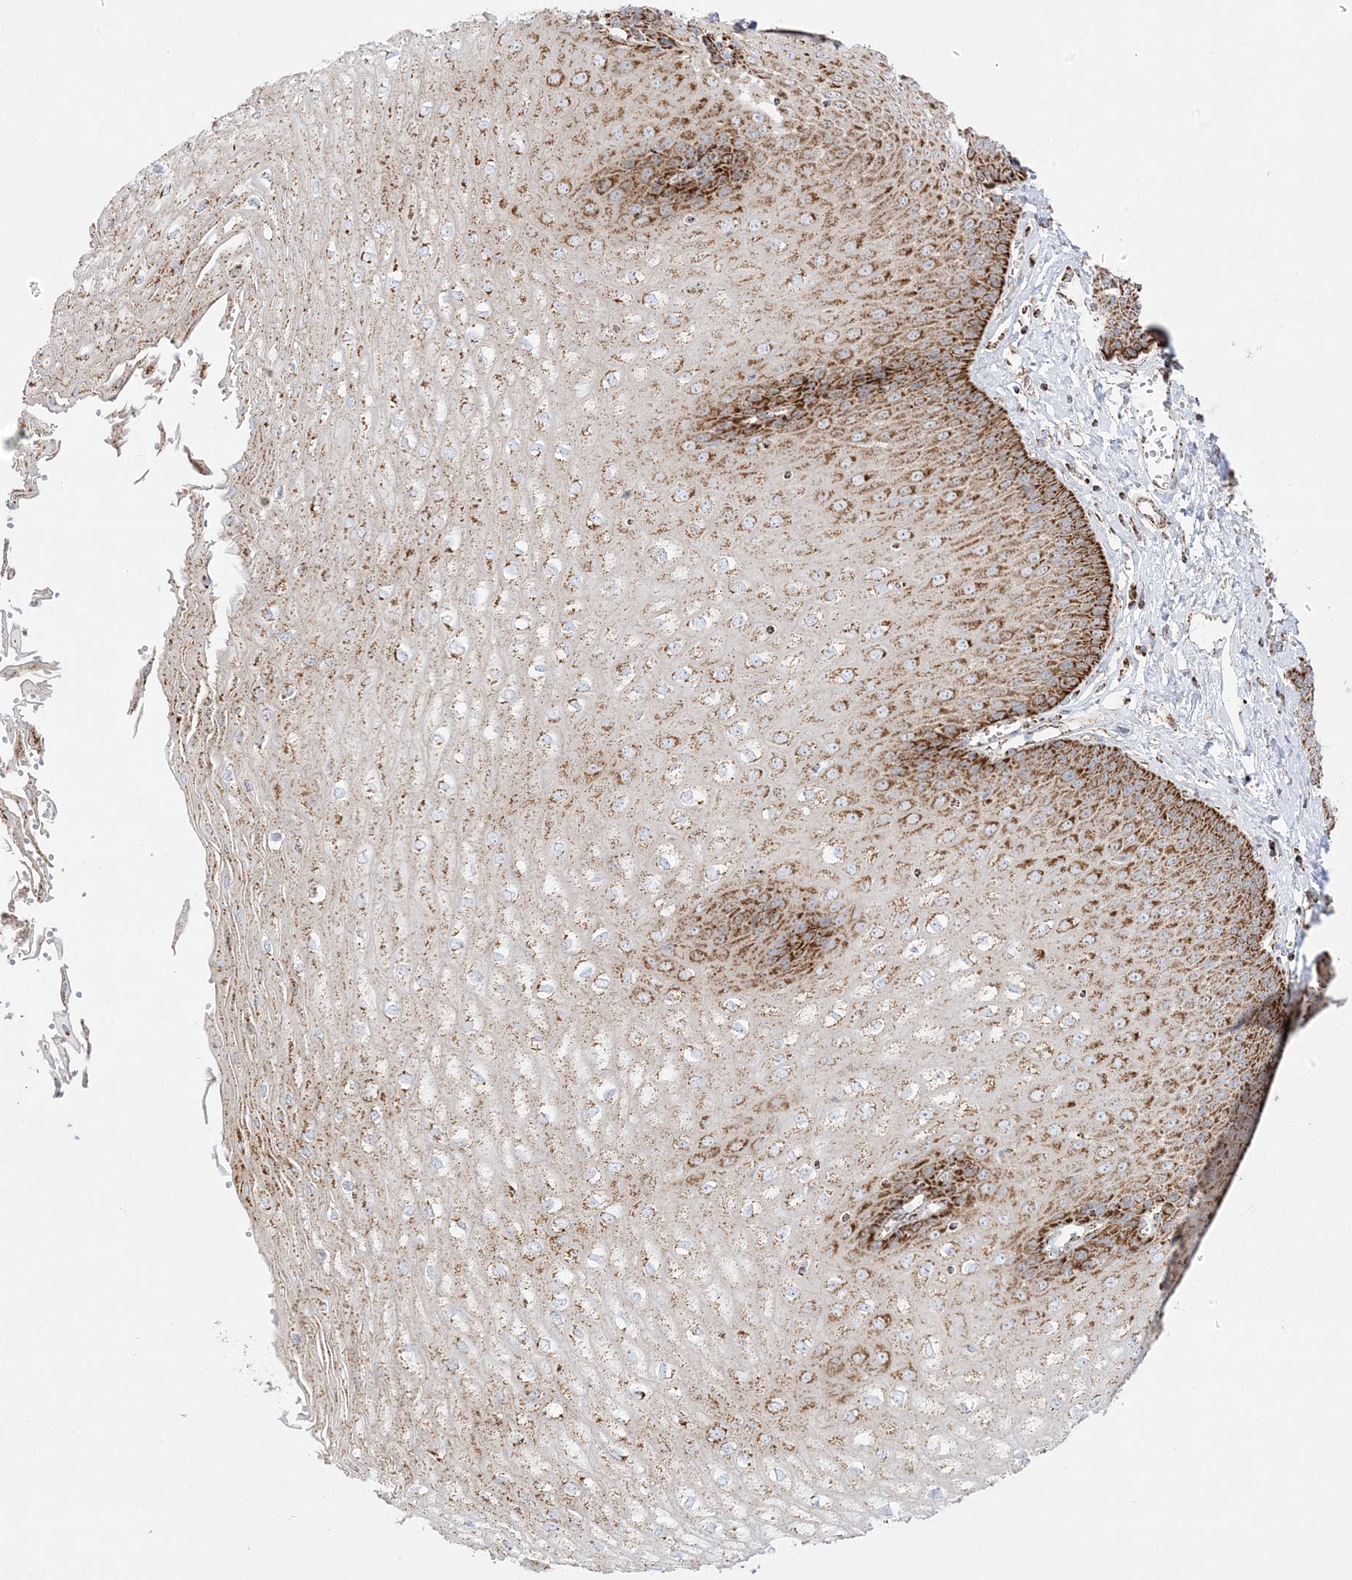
{"staining": {"intensity": "moderate", "quantity": ">75%", "location": "cytoplasmic/membranous"}, "tissue": "esophagus", "cell_type": "Squamous epithelial cells", "image_type": "normal", "snomed": [{"axis": "morphology", "description": "Normal tissue, NOS"}, {"axis": "topography", "description": "Esophagus"}], "caption": "An image of esophagus stained for a protein exhibits moderate cytoplasmic/membranous brown staining in squamous epithelial cells.", "gene": "MRPS36", "patient": {"sex": "male", "age": 60}}